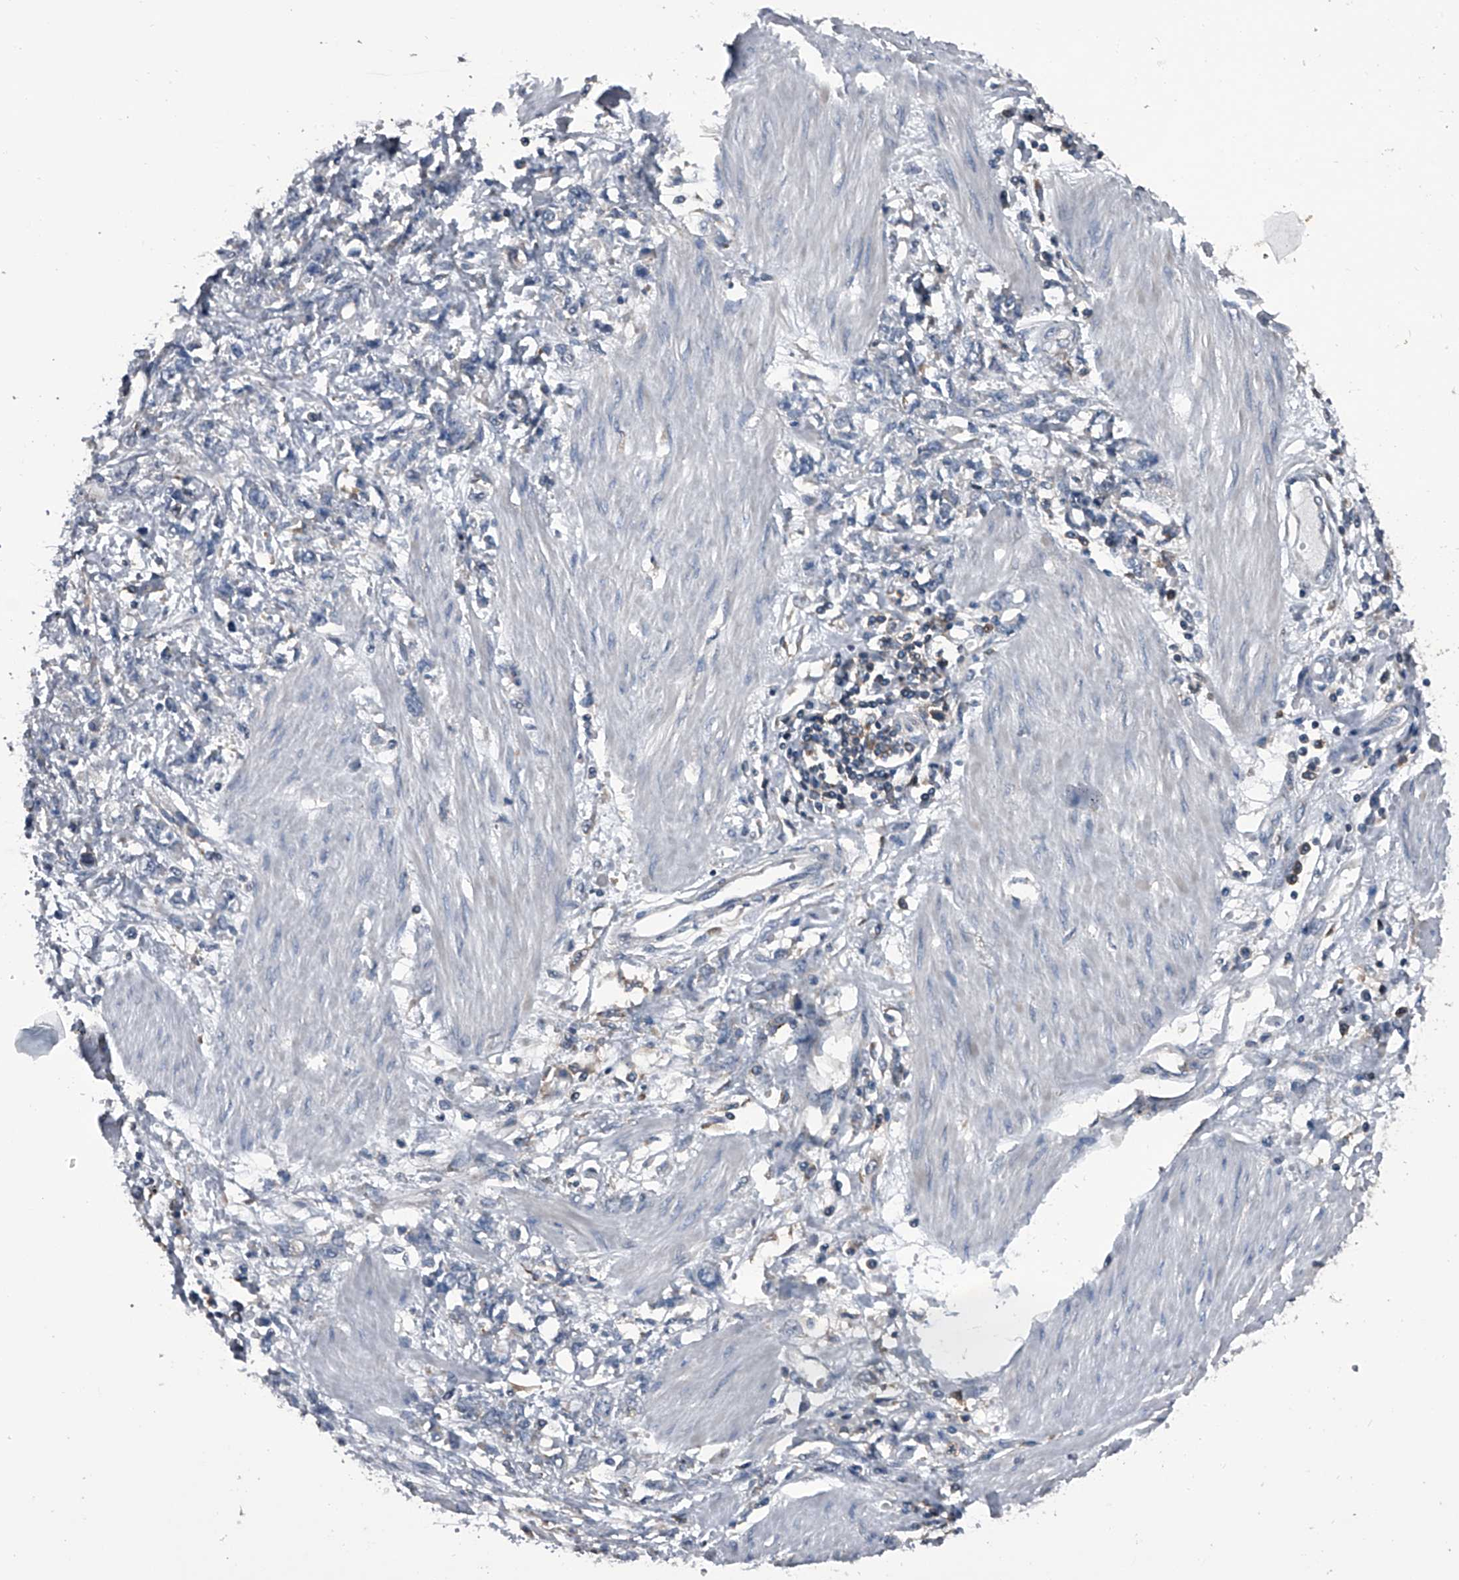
{"staining": {"intensity": "negative", "quantity": "none", "location": "none"}, "tissue": "stomach cancer", "cell_type": "Tumor cells", "image_type": "cancer", "snomed": [{"axis": "morphology", "description": "Adenocarcinoma, NOS"}, {"axis": "topography", "description": "Stomach"}], "caption": "High magnification brightfield microscopy of stomach adenocarcinoma stained with DAB (brown) and counterstained with hematoxylin (blue): tumor cells show no significant expression.", "gene": "PIP5K1A", "patient": {"sex": "female", "age": 76}}